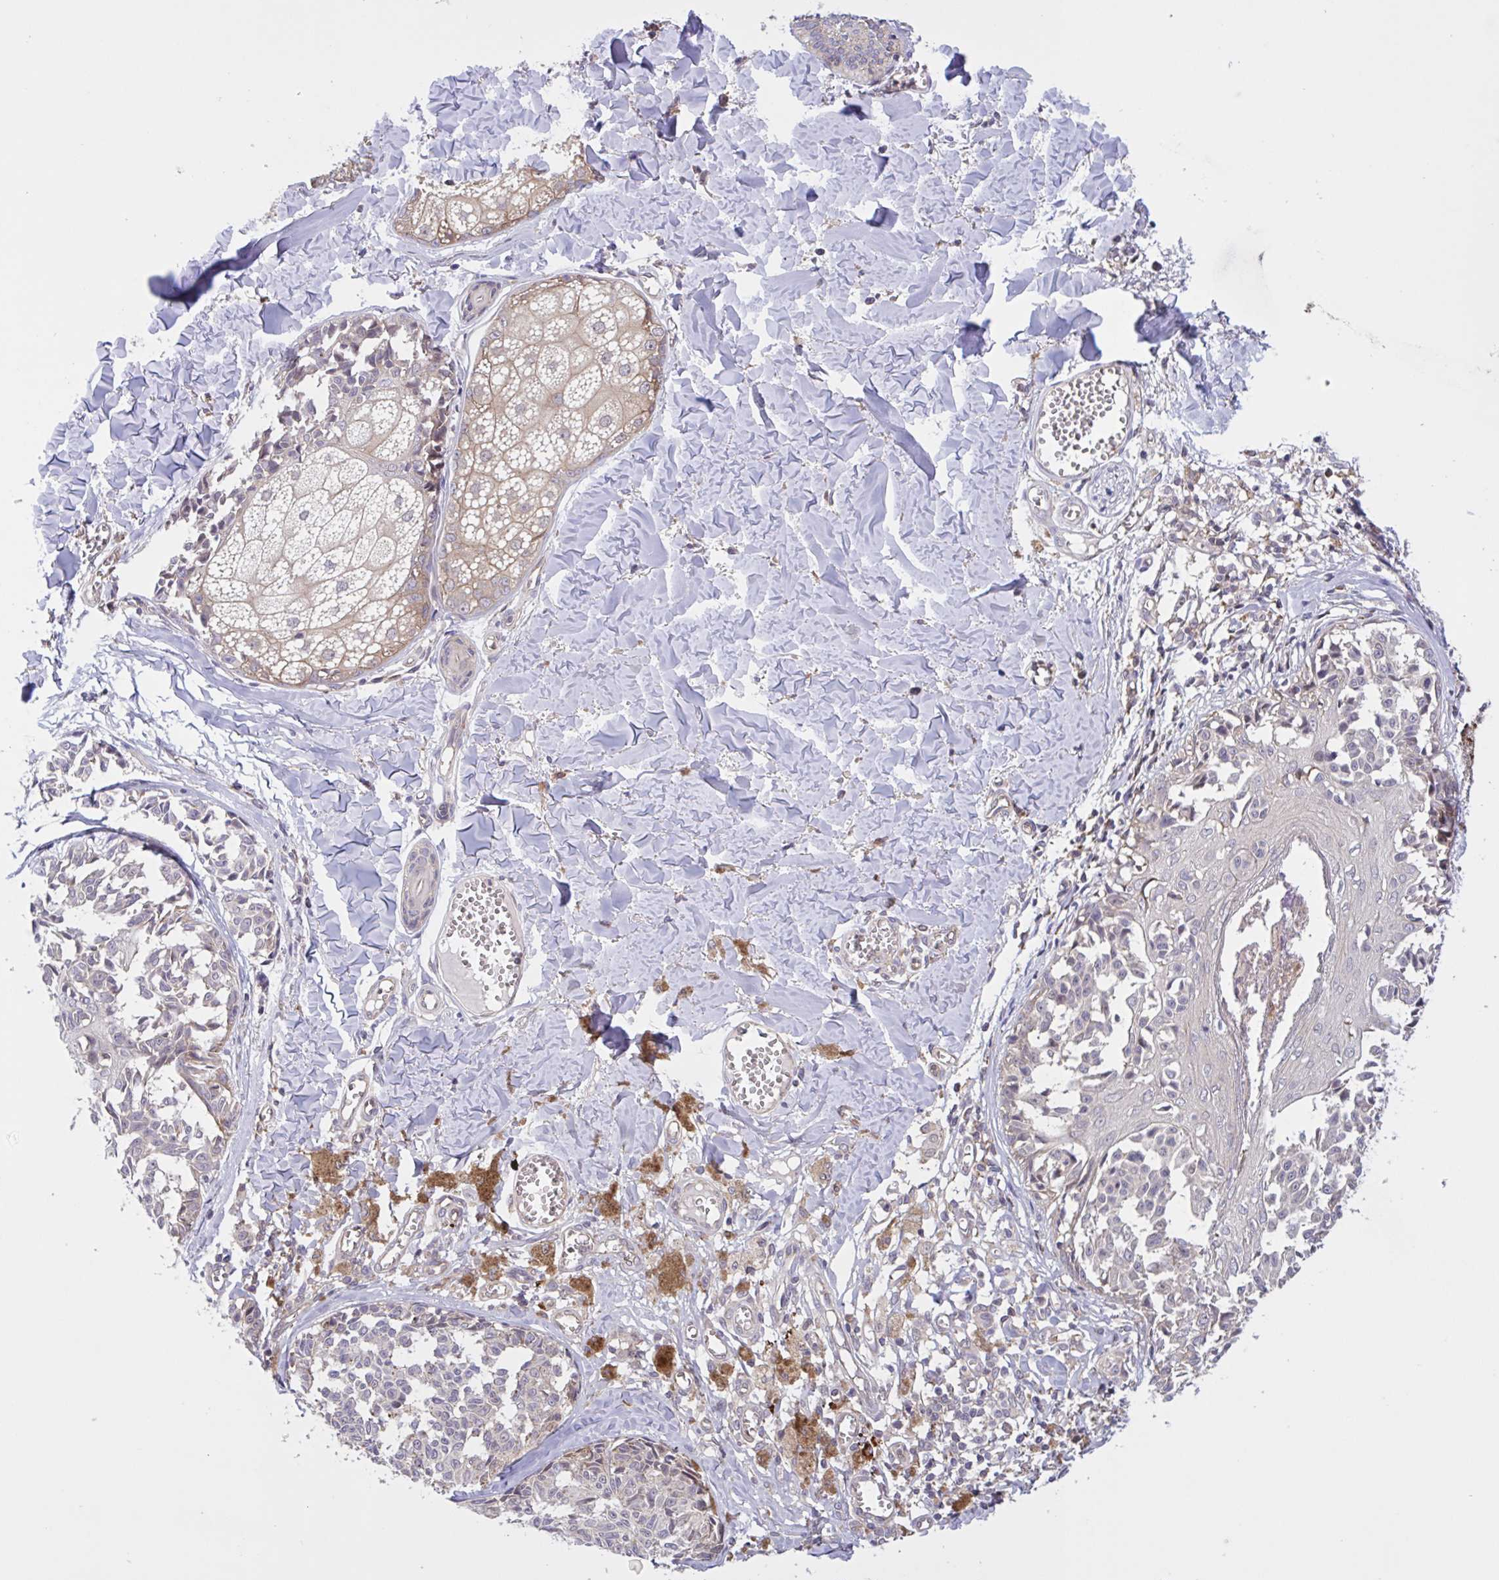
{"staining": {"intensity": "negative", "quantity": "none", "location": "none"}, "tissue": "melanoma", "cell_type": "Tumor cells", "image_type": "cancer", "snomed": [{"axis": "morphology", "description": "Malignant melanoma, NOS"}, {"axis": "topography", "description": "Skin"}], "caption": "Immunohistochemistry (IHC) of human malignant melanoma displays no expression in tumor cells.", "gene": "INTS10", "patient": {"sex": "female", "age": 43}}